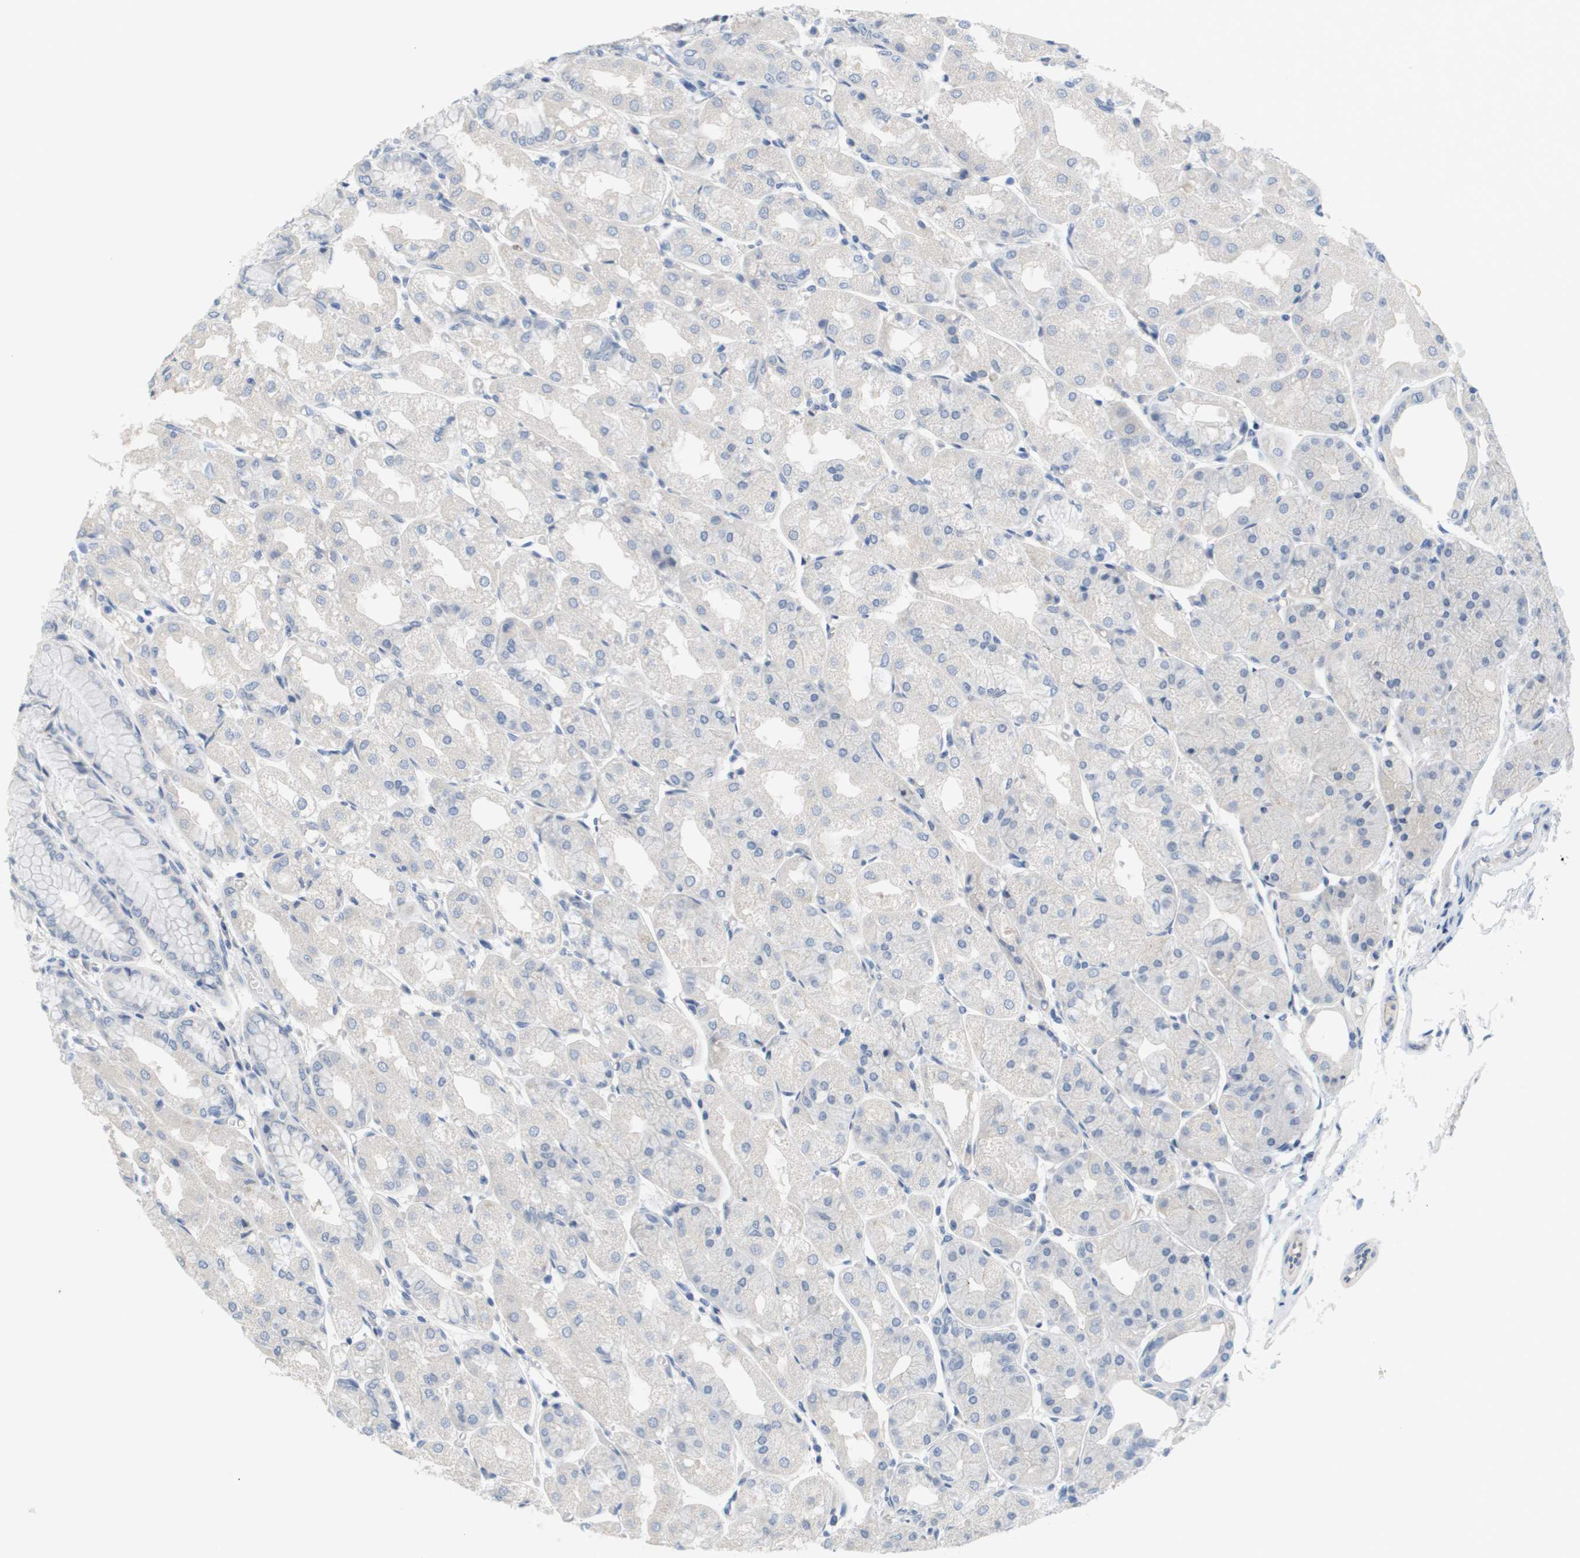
{"staining": {"intensity": "negative", "quantity": "none", "location": "none"}, "tissue": "stomach", "cell_type": "Glandular cells", "image_type": "normal", "snomed": [{"axis": "morphology", "description": "Normal tissue, NOS"}, {"axis": "topography", "description": "Stomach, upper"}], "caption": "IHC micrograph of unremarkable stomach: human stomach stained with DAB (3,3'-diaminobenzidine) shows no significant protein staining in glandular cells.", "gene": "ANGPT2", "patient": {"sex": "male", "age": 72}}